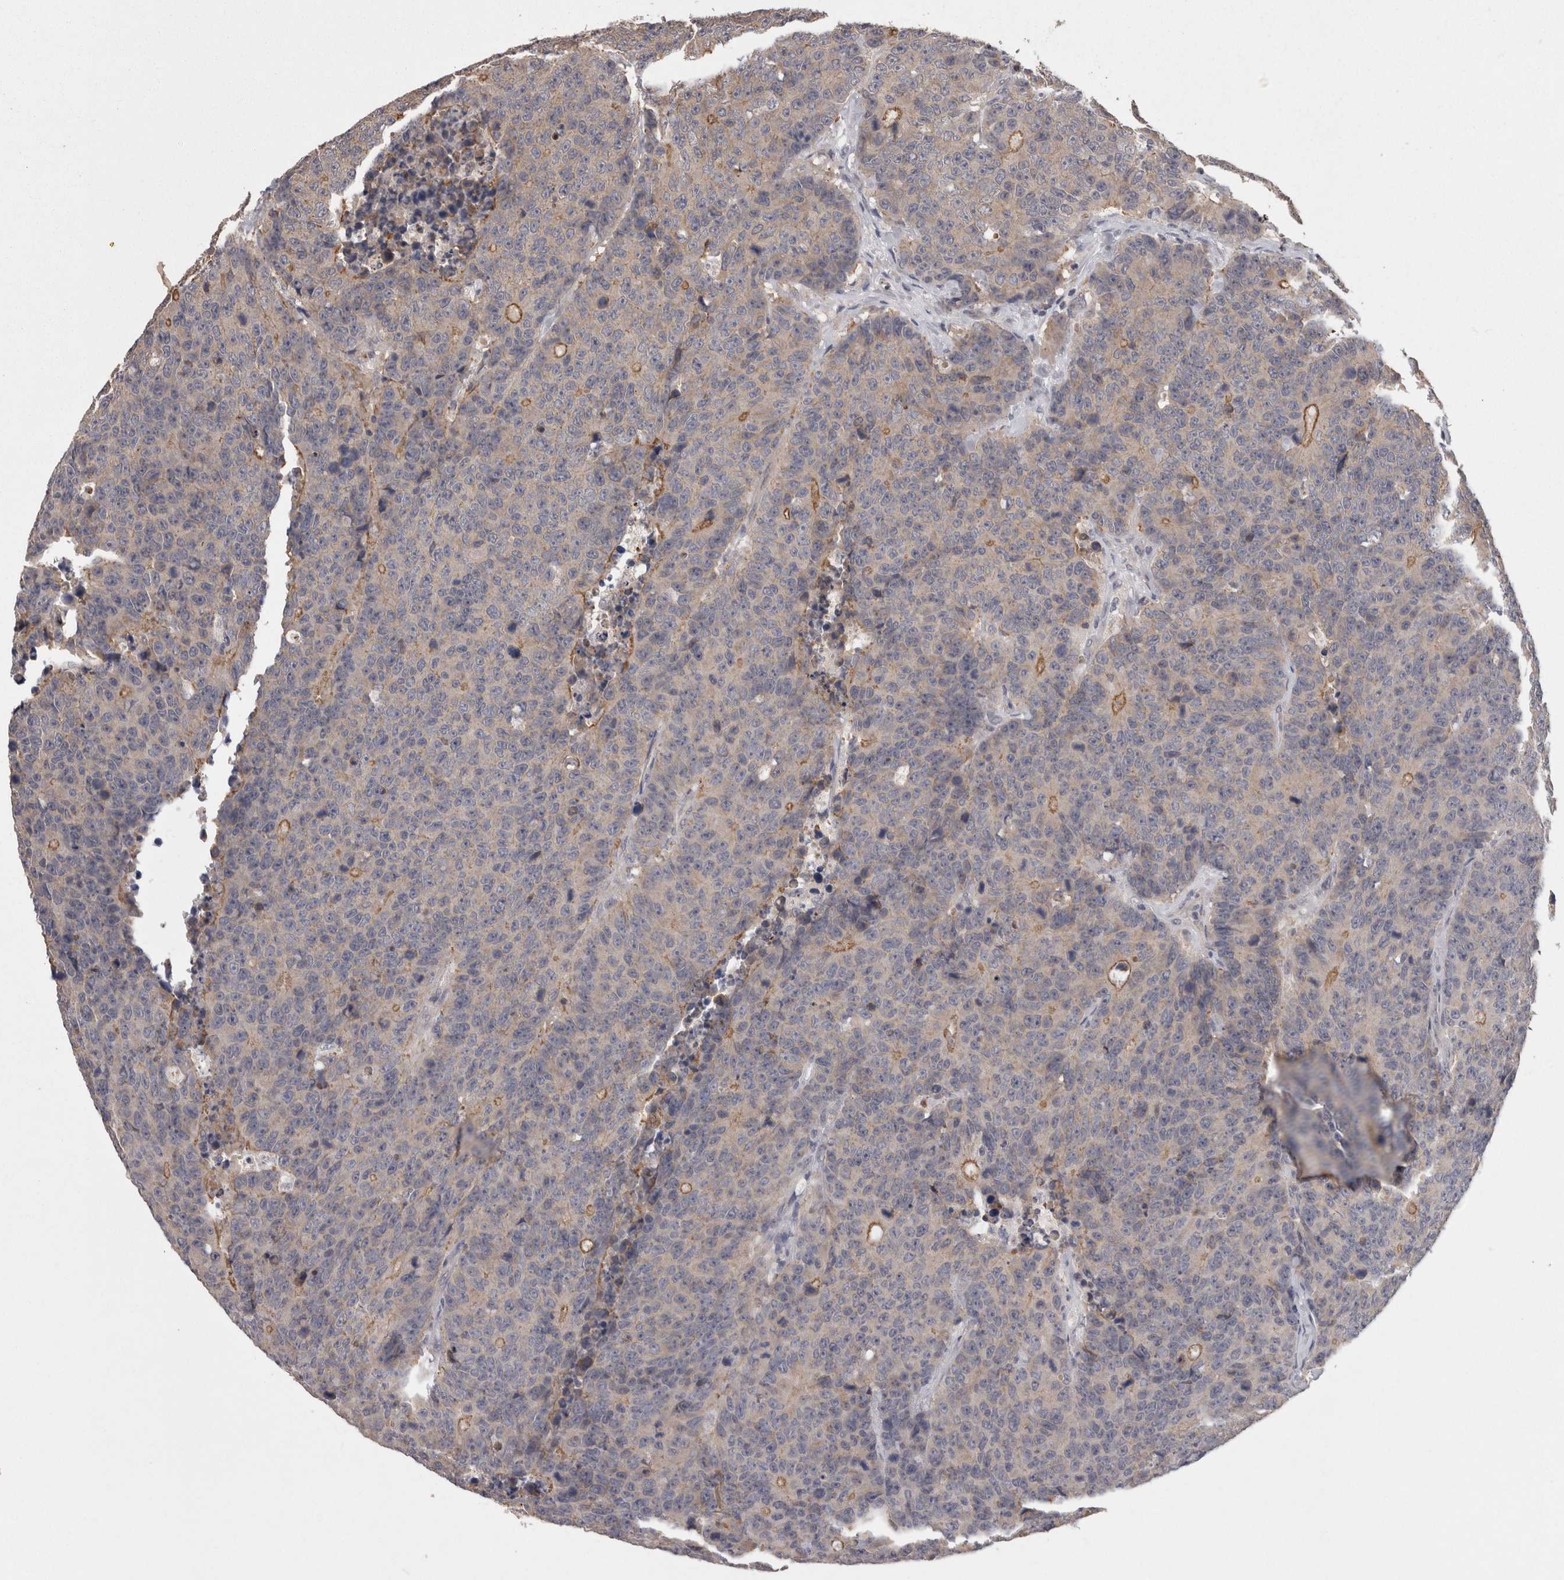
{"staining": {"intensity": "moderate", "quantity": "<25%", "location": "cytoplasmic/membranous"}, "tissue": "colorectal cancer", "cell_type": "Tumor cells", "image_type": "cancer", "snomed": [{"axis": "morphology", "description": "Adenocarcinoma, NOS"}, {"axis": "topography", "description": "Colon"}], "caption": "Tumor cells display moderate cytoplasmic/membranous expression in approximately <25% of cells in colorectal adenocarcinoma.", "gene": "PON3", "patient": {"sex": "female", "age": 86}}